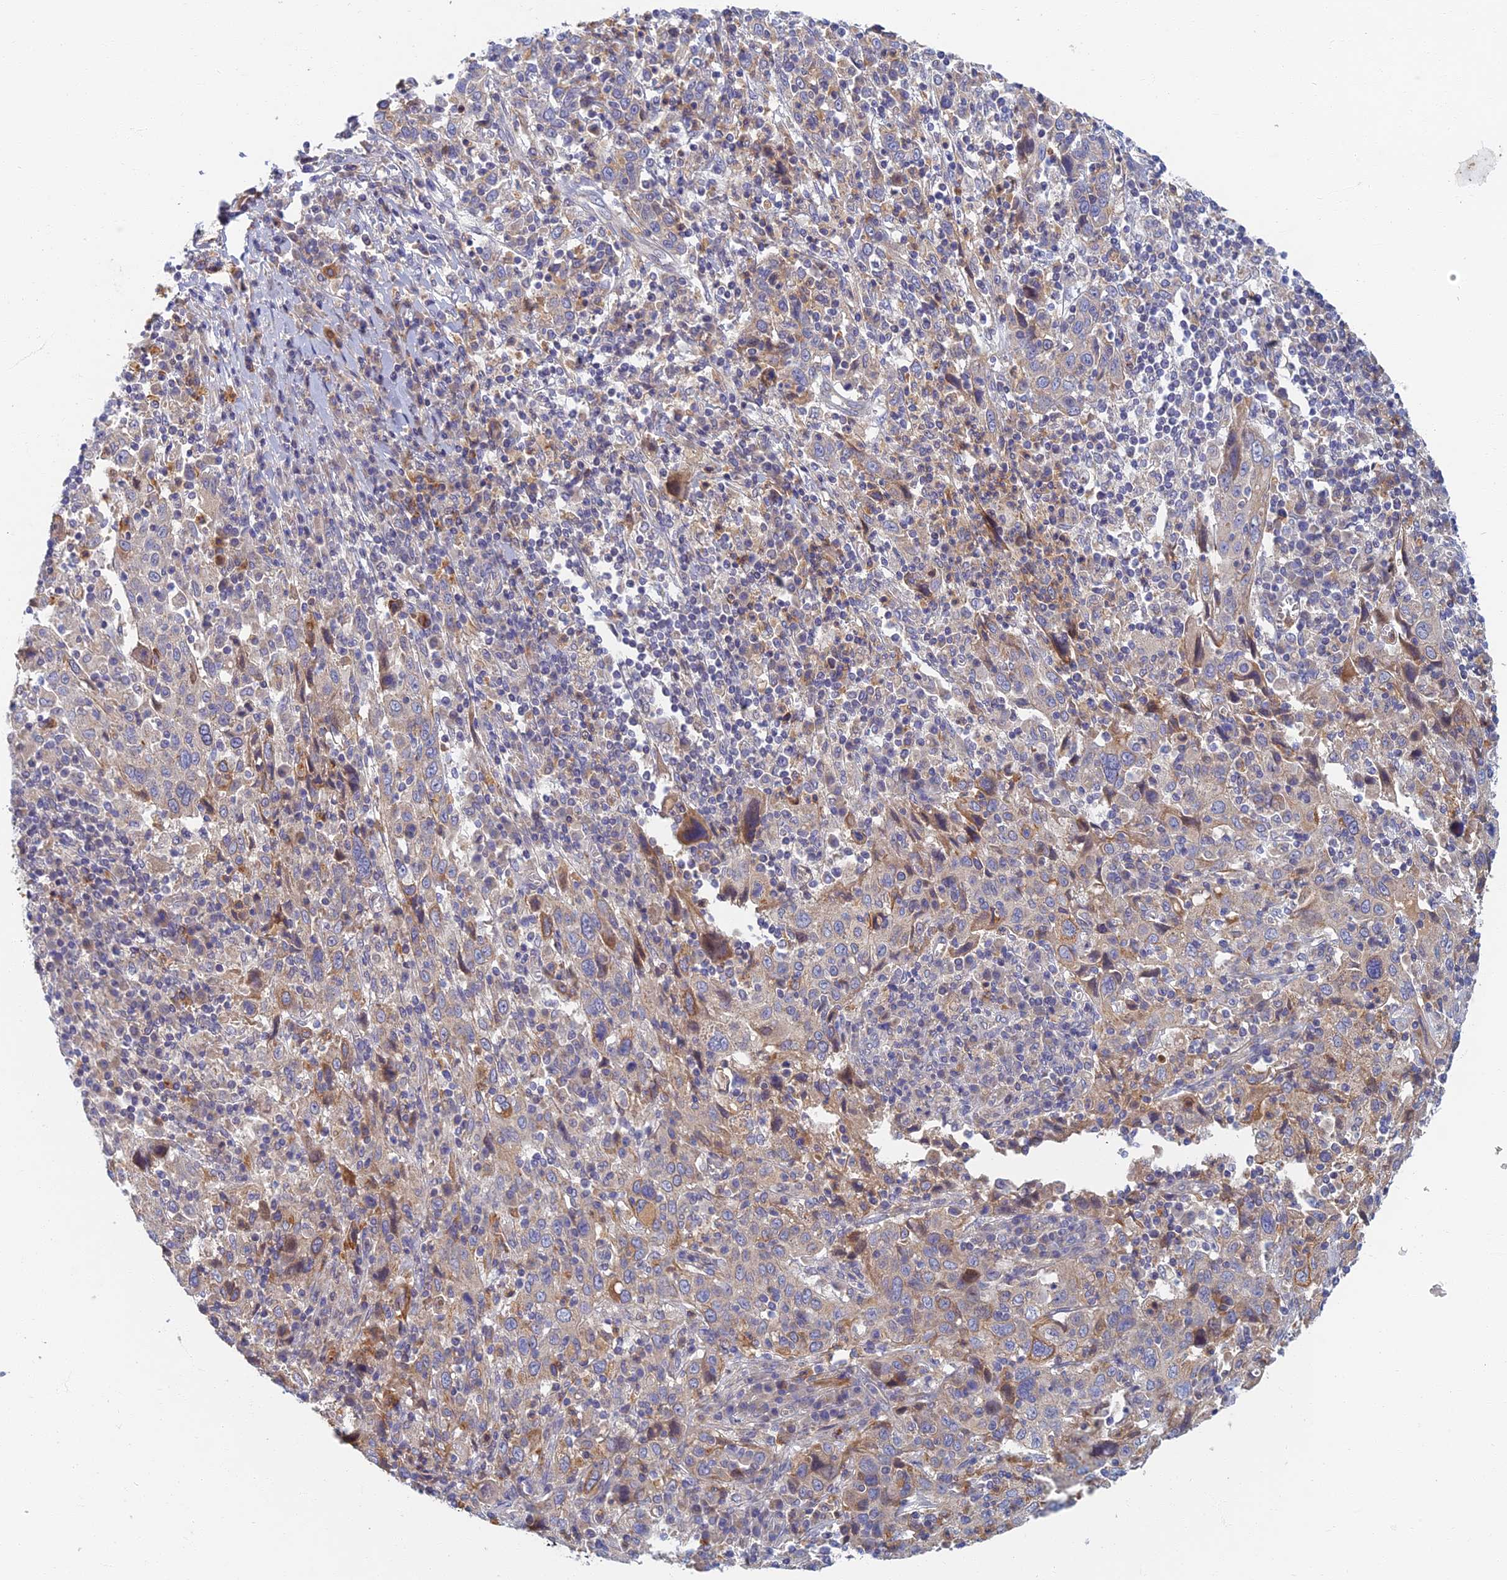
{"staining": {"intensity": "moderate", "quantity": "<25%", "location": "cytoplasmic/membranous"}, "tissue": "cervical cancer", "cell_type": "Tumor cells", "image_type": "cancer", "snomed": [{"axis": "morphology", "description": "Squamous cell carcinoma, NOS"}, {"axis": "topography", "description": "Cervix"}], "caption": "Moderate cytoplasmic/membranous expression is present in approximately <25% of tumor cells in cervical squamous cell carcinoma. (DAB (3,3'-diaminobenzidine) IHC with brightfield microscopy, high magnification).", "gene": "SOGA1", "patient": {"sex": "female", "age": 46}}